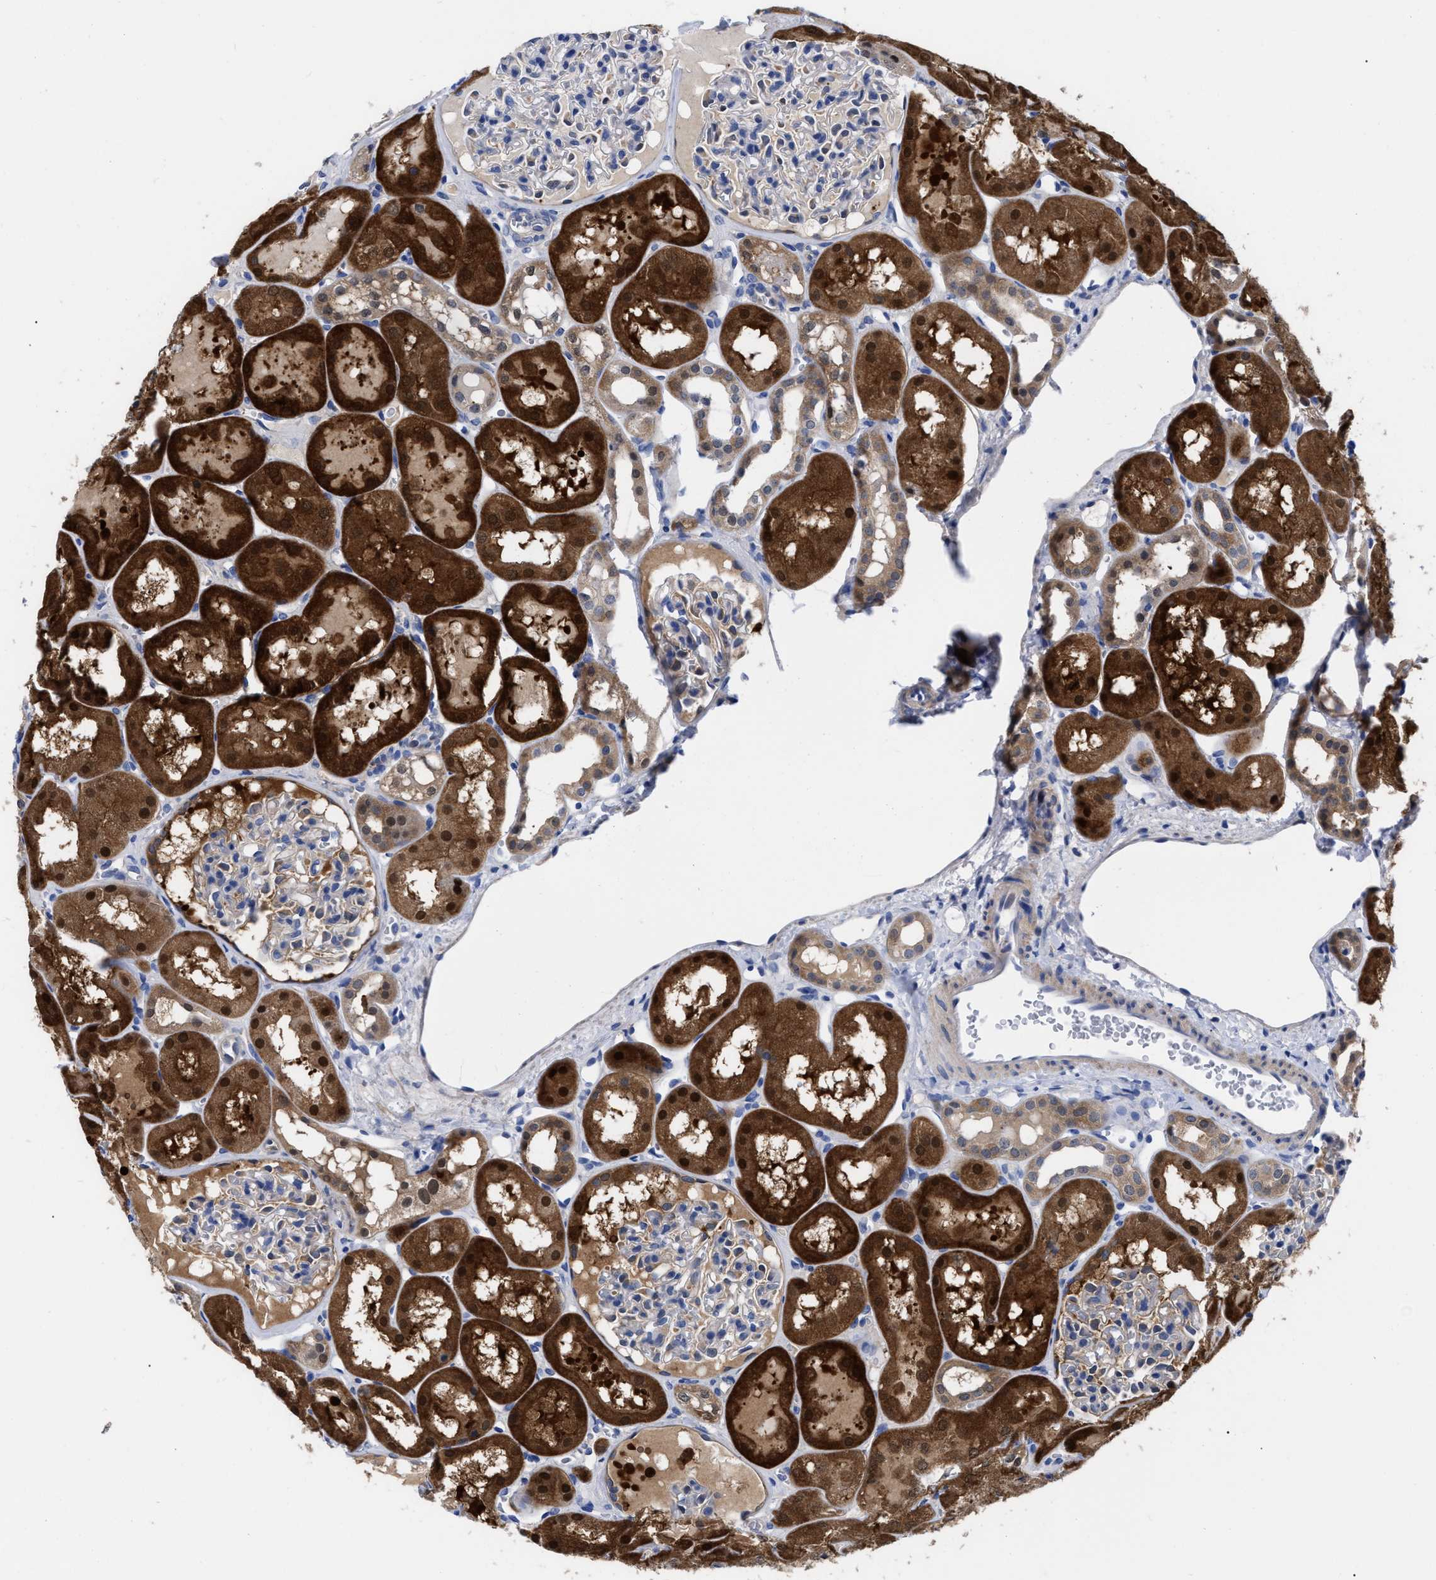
{"staining": {"intensity": "negative", "quantity": "none", "location": "none"}, "tissue": "kidney", "cell_type": "Cells in glomeruli", "image_type": "normal", "snomed": [{"axis": "morphology", "description": "Normal tissue, NOS"}, {"axis": "topography", "description": "Kidney"}, {"axis": "topography", "description": "Urinary bladder"}], "caption": "This is a photomicrograph of IHC staining of normal kidney, which shows no positivity in cells in glomeruli. (DAB immunohistochemistry (IHC) visualized using brightfield microscopy, high magnification).", "gene": "RBKS", "patient": {"sex": "male", "age": 16}}